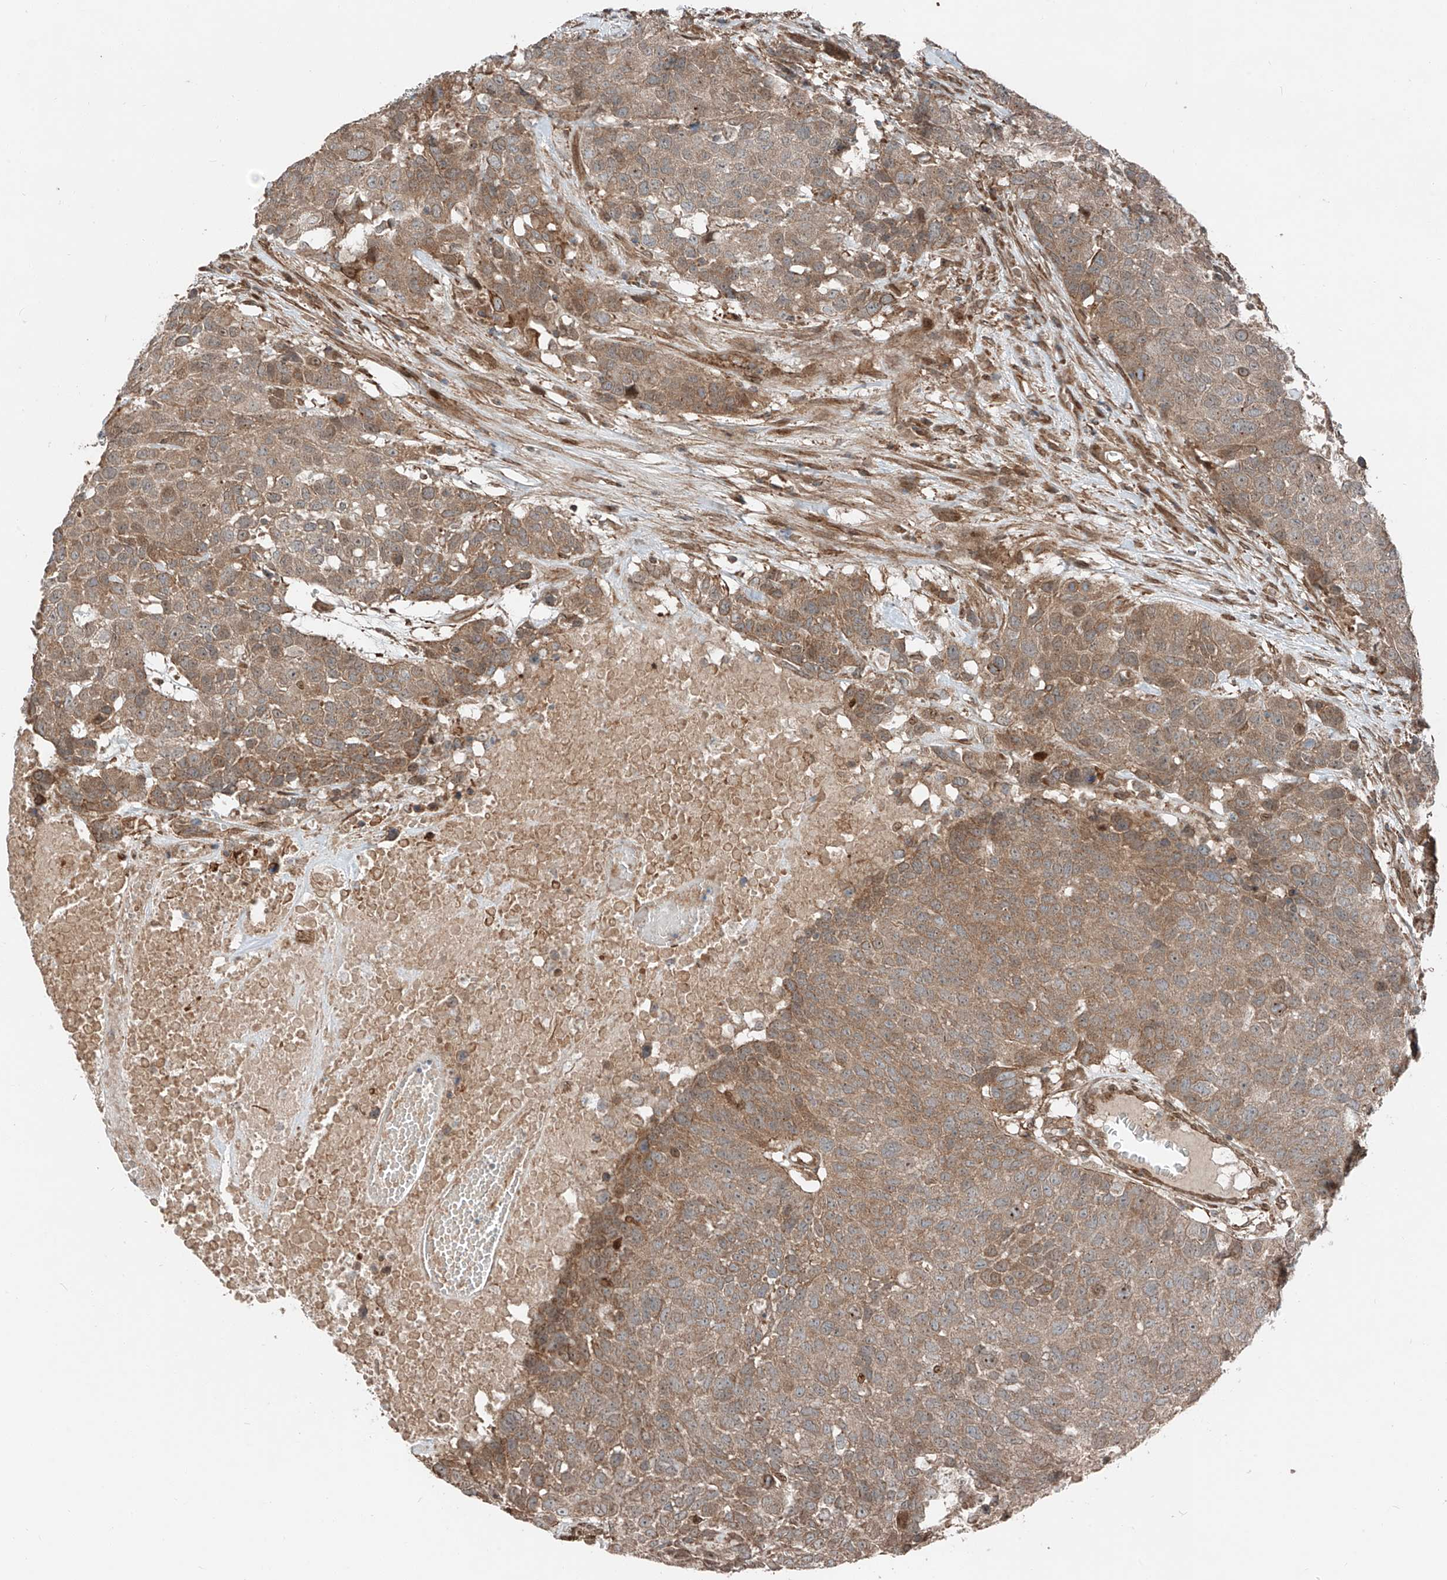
{"staining": {"intensity": "moderate", "quantity": ">75%", "location": "cytoplasmic/membranous"}, "tissue": "head and neck cancer", "cell_type": "Tumor cells", "image_type": "cancer", "snomed": [{"axis": "morphology", "description": "Squamous cell carcinoma, NOS"}, {"axis": "topography", "description": "Head-Neck"}], "caption": "Tumor cells display medium levels of moderate cytoplasmic/membranous positivity in approximately >75% of cells in squamous cell carcinoma (head and neck).", "gene": "CEP162", "patient": {"sex": "male", "age": 66}}